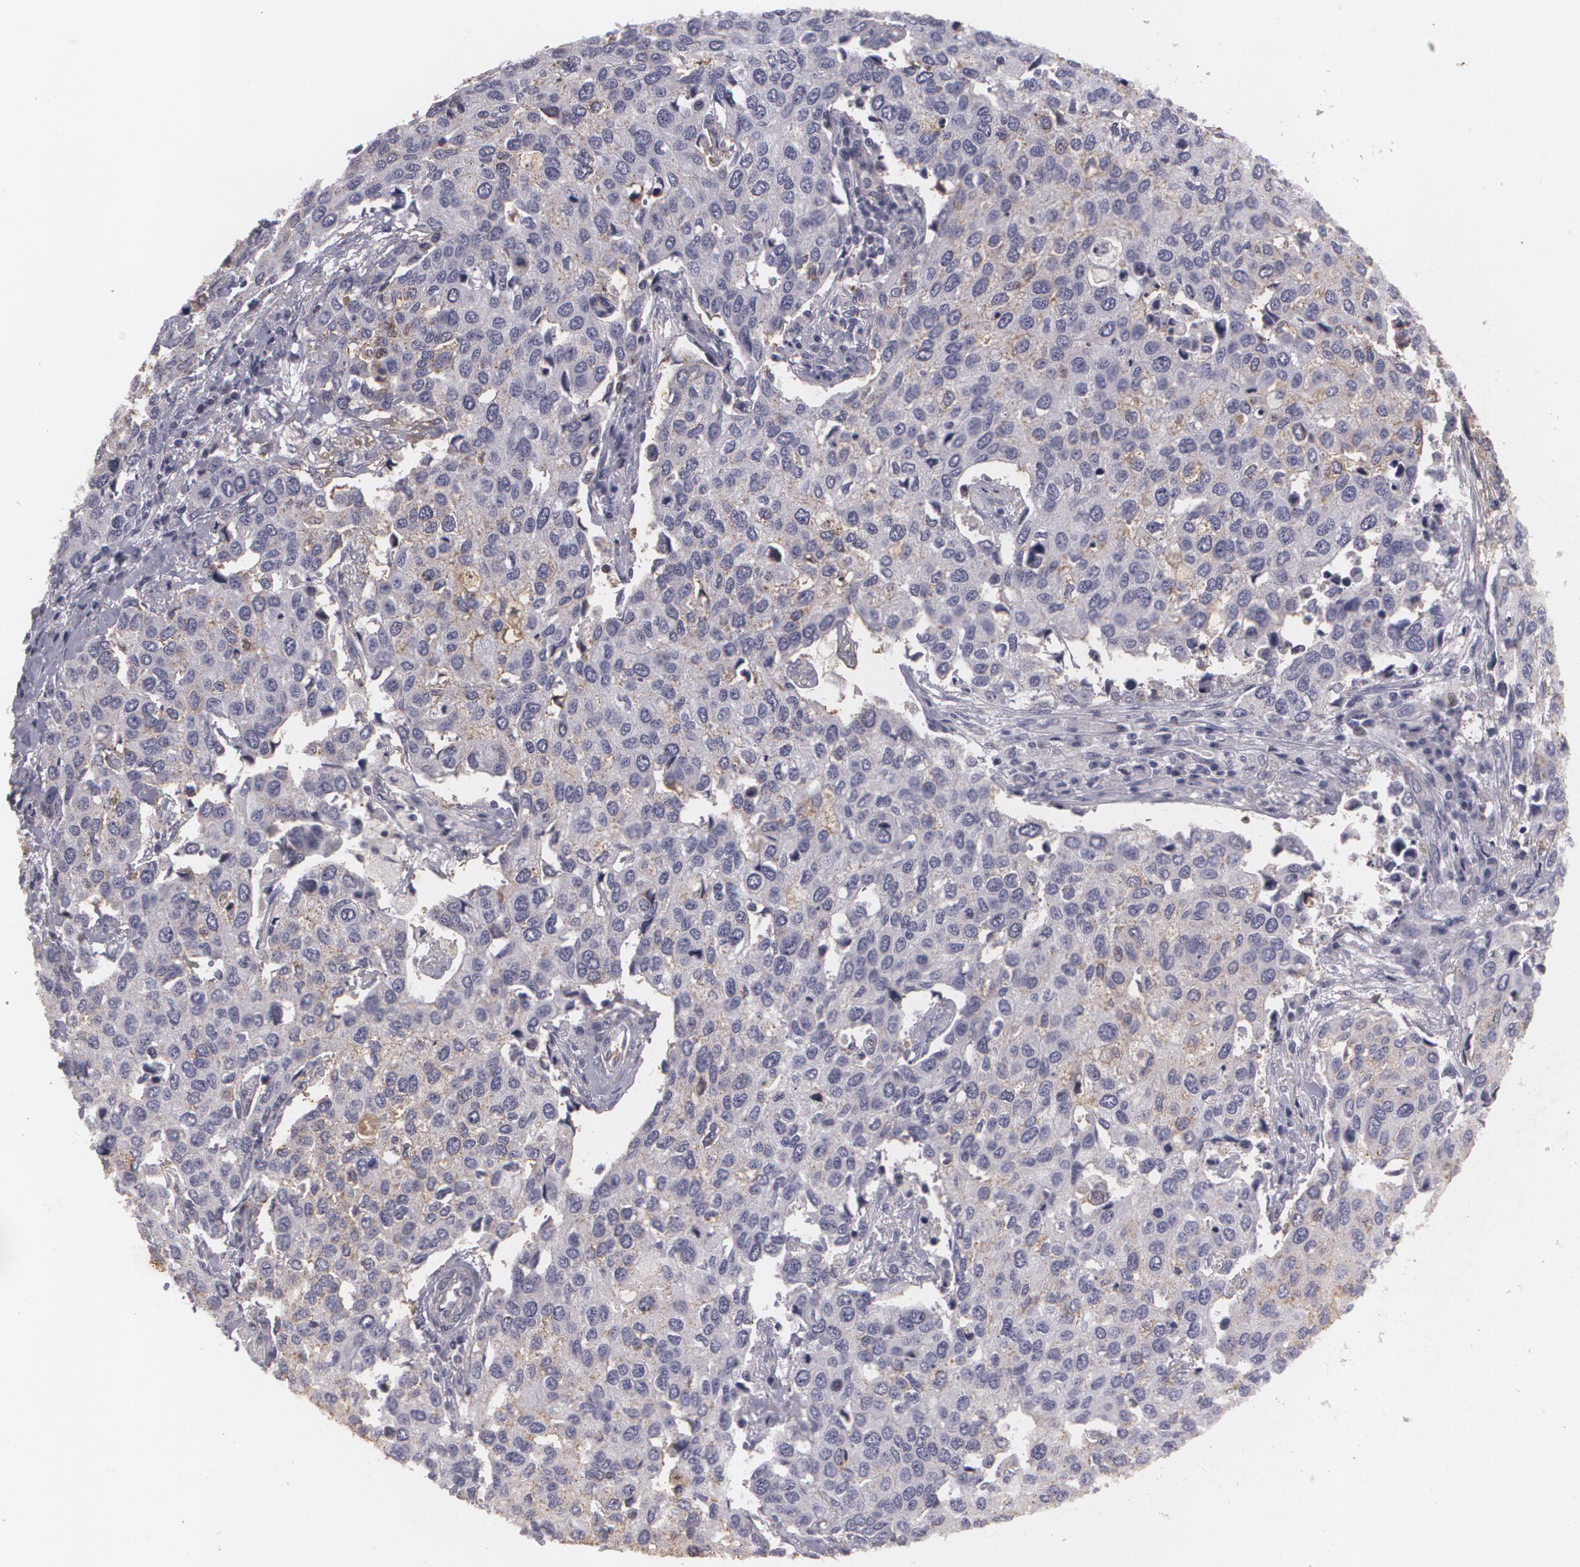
{"staining": {"intensity": "weak", "quantity": "<25%", "location": "cytoplasmic/membranous"}, "tissue": "cervical cancer", "cell_type": "Tumor cells", "image_type": "cancer", "snomed": [{"axis": "morphology", "description": "Squamous cell carcinoma, NOS"}, {"axis": "topography", "description": "Cervix"}], "caption": "Immunohistochemistry of human cervical squamous cell carcinoma displays no positivity in tumor cells.", "gene": "KCNA4", "patient": {"sex": "female", "age": 54}}